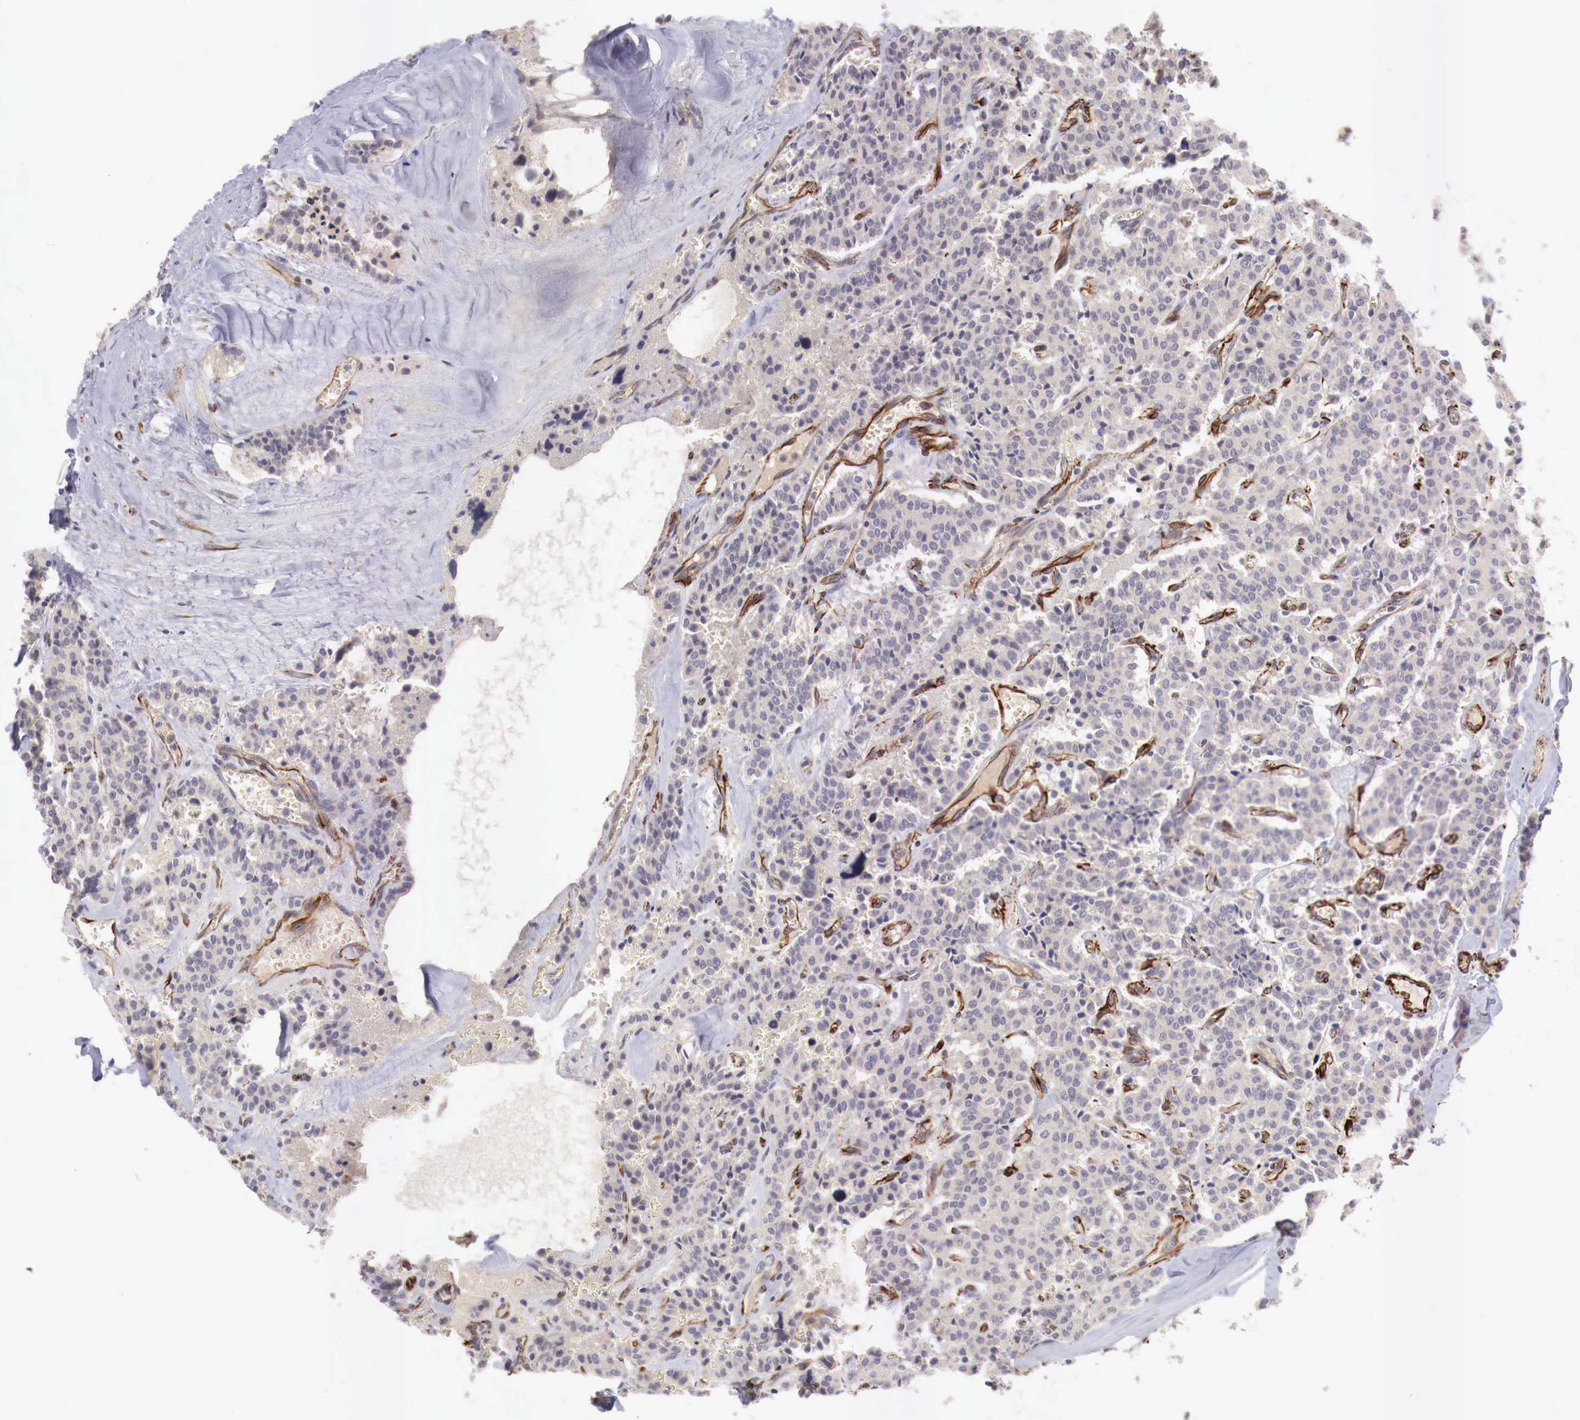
{"staining": {"intensity": "negative", "quantity": "none", "location": "none"}, "tissue": "carcinoid", "cell_type": "Tumor cells", "image_type": "cancer", "snomed": [{"axis": "morphology", "description": "Carcinoid, malignant, NOS"}, {"axis": "topography", "description": "Bronchus"}], "caption": "IHC micrograph of neoplastic tissue: carcinoid stained with DAB (3,3'-diaminobenzidine) demonstrates no significant protein staining in tumor cells. (Immunohistochemistry, brightfield microscopy, high magnification).", "gene": "WT1", "patient": {"sex": "male", "age": 55}}